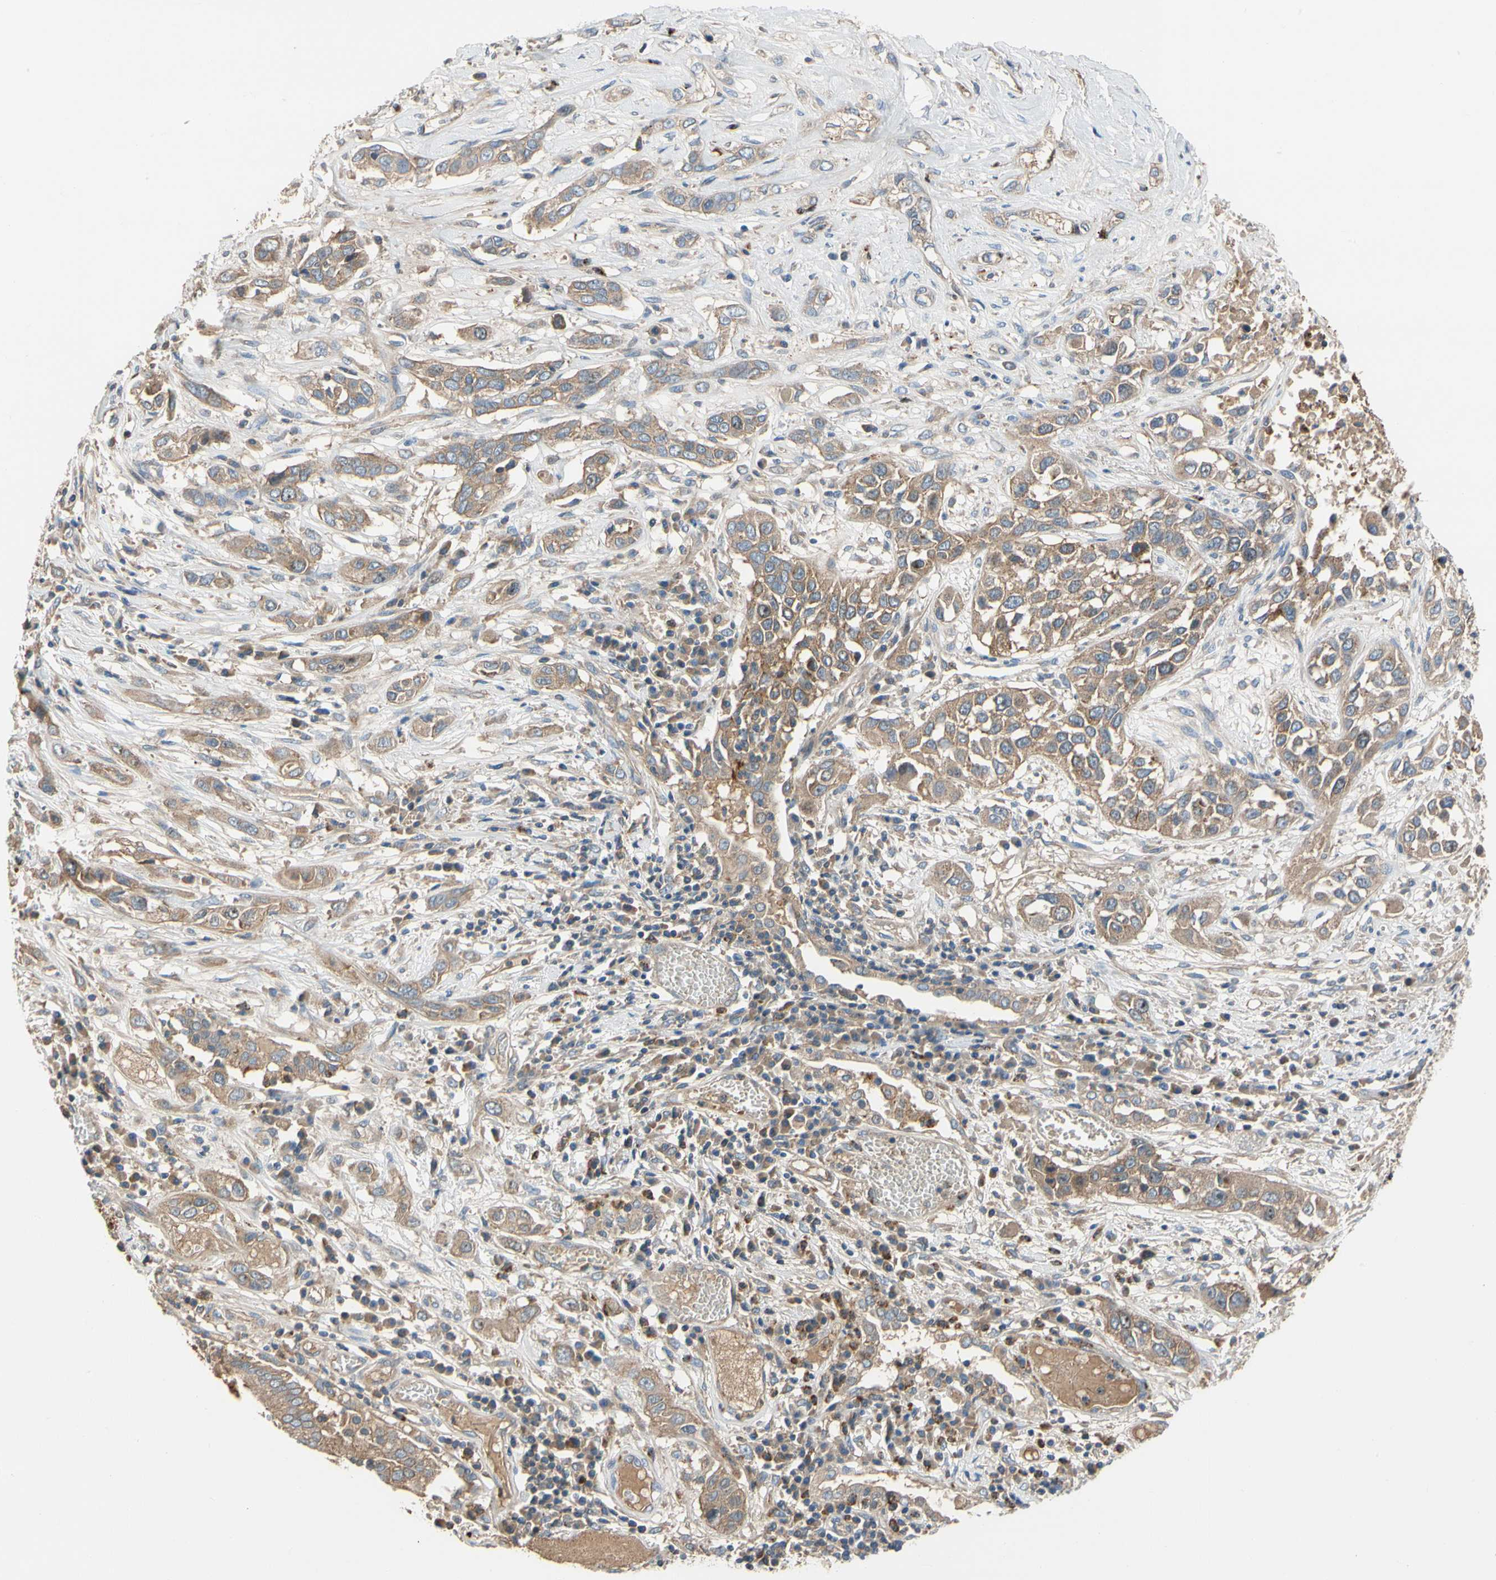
{"staining": {"intensity": "moderate", "quantity": ">75%", "location": "cytoplasmic/membranous"}, "tissue": "lung cancer", "cell_type": "Tumor cells", "image_type": "cancer", "snomed": [{"axis": "morphology", "description": "Squamous cell carcinoma, NOS"}, {"axis": "topography", "description": "Lung"}], "caption": "Tumor cells show medium levels of moderate cytoplasmic/membranous expression in approximately >75% of cells in human squamous cell carcinoma (lung).", "gene": "HJURP", "patient": {"sex": "male", "age": 71}}